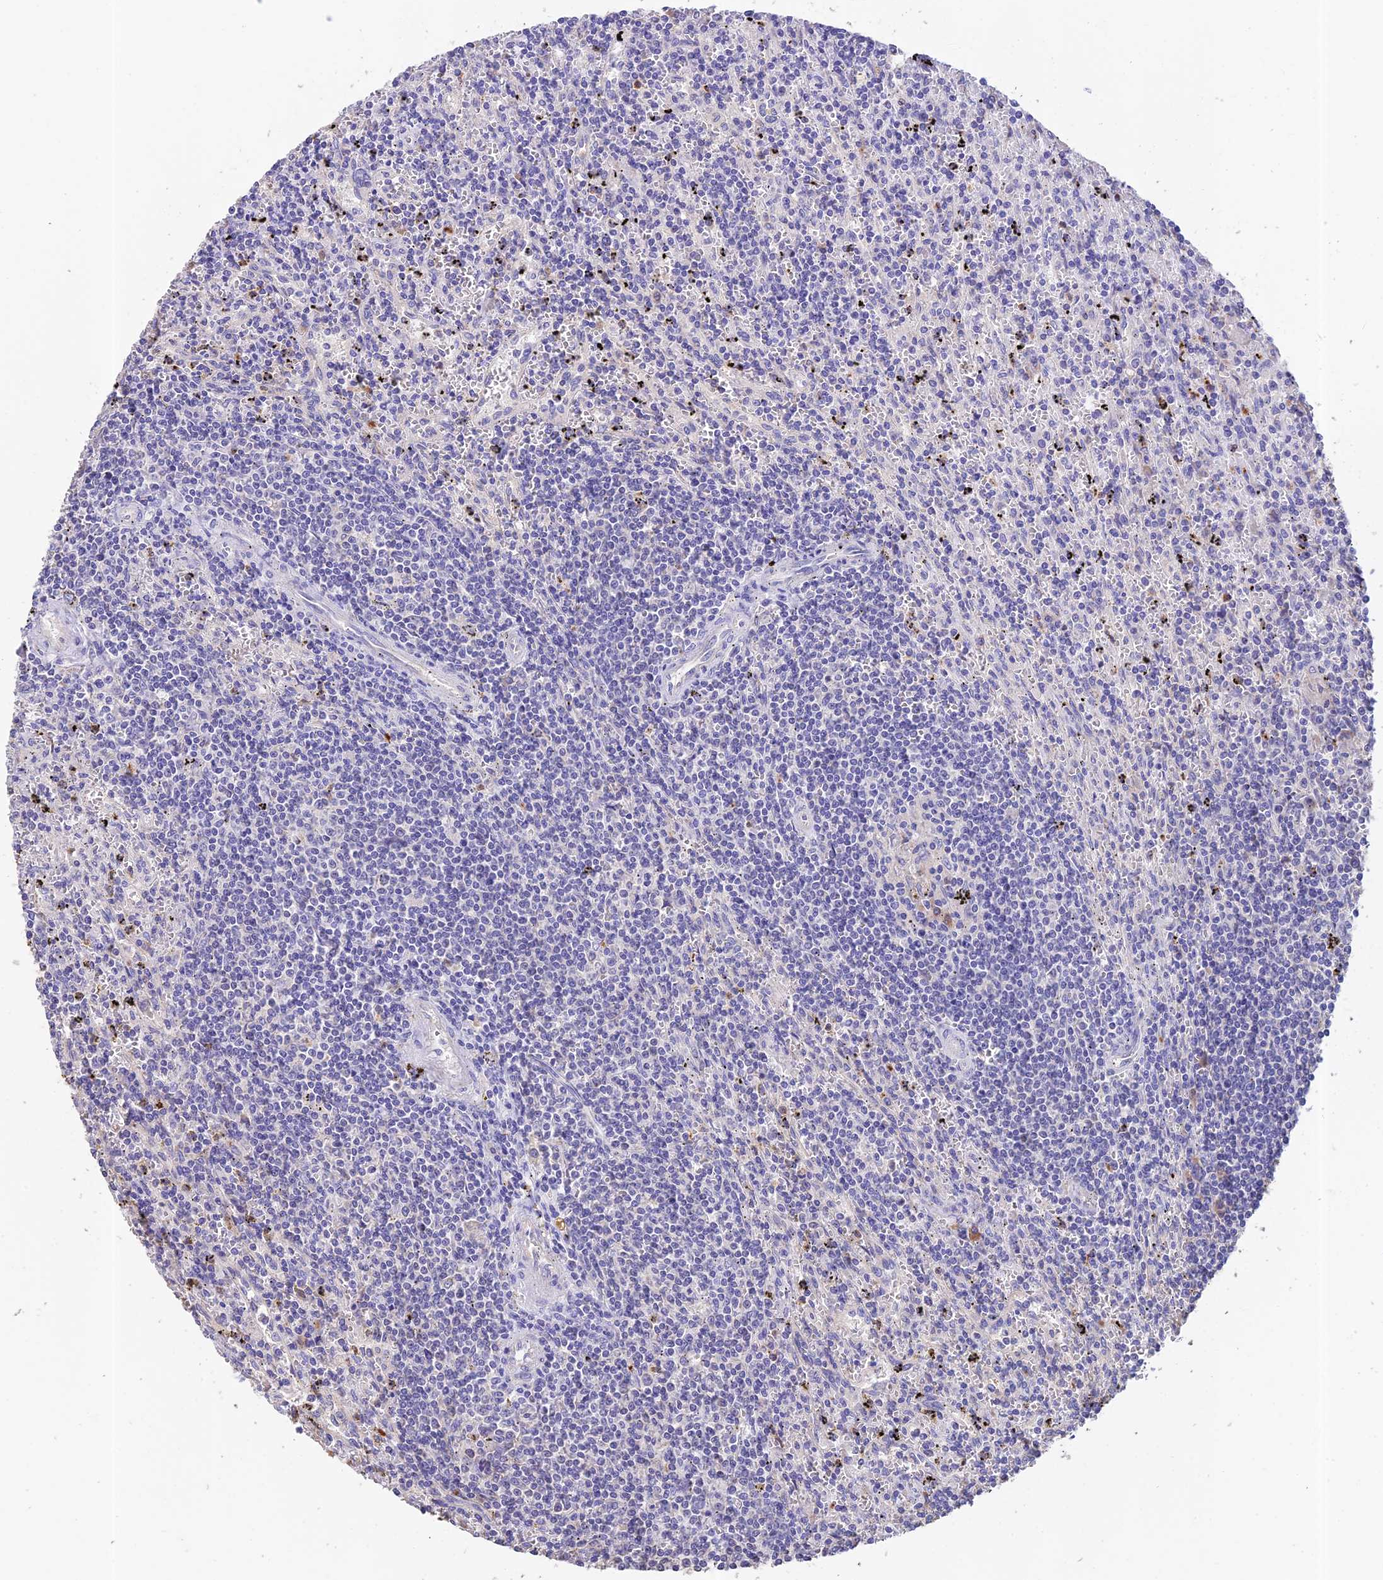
{"staining": {"intensity": "negative", "quantity": "none", "location": "none"}, "tissue": "lymphoma", "cell_type": "Tumor cells", "image_type": "cancer", "snomed": [{"axis": "morphology", "description": "Malignant lymphoma, non-Hodgkin's type, Low grade"}, {"axis": "topography", "description": "Spleen"}], "caption": "Tumor cells are negative for brown protein staining in lymphoma.", "gene": "EMC3", "patient": {"sex": "male", "age": 76}}